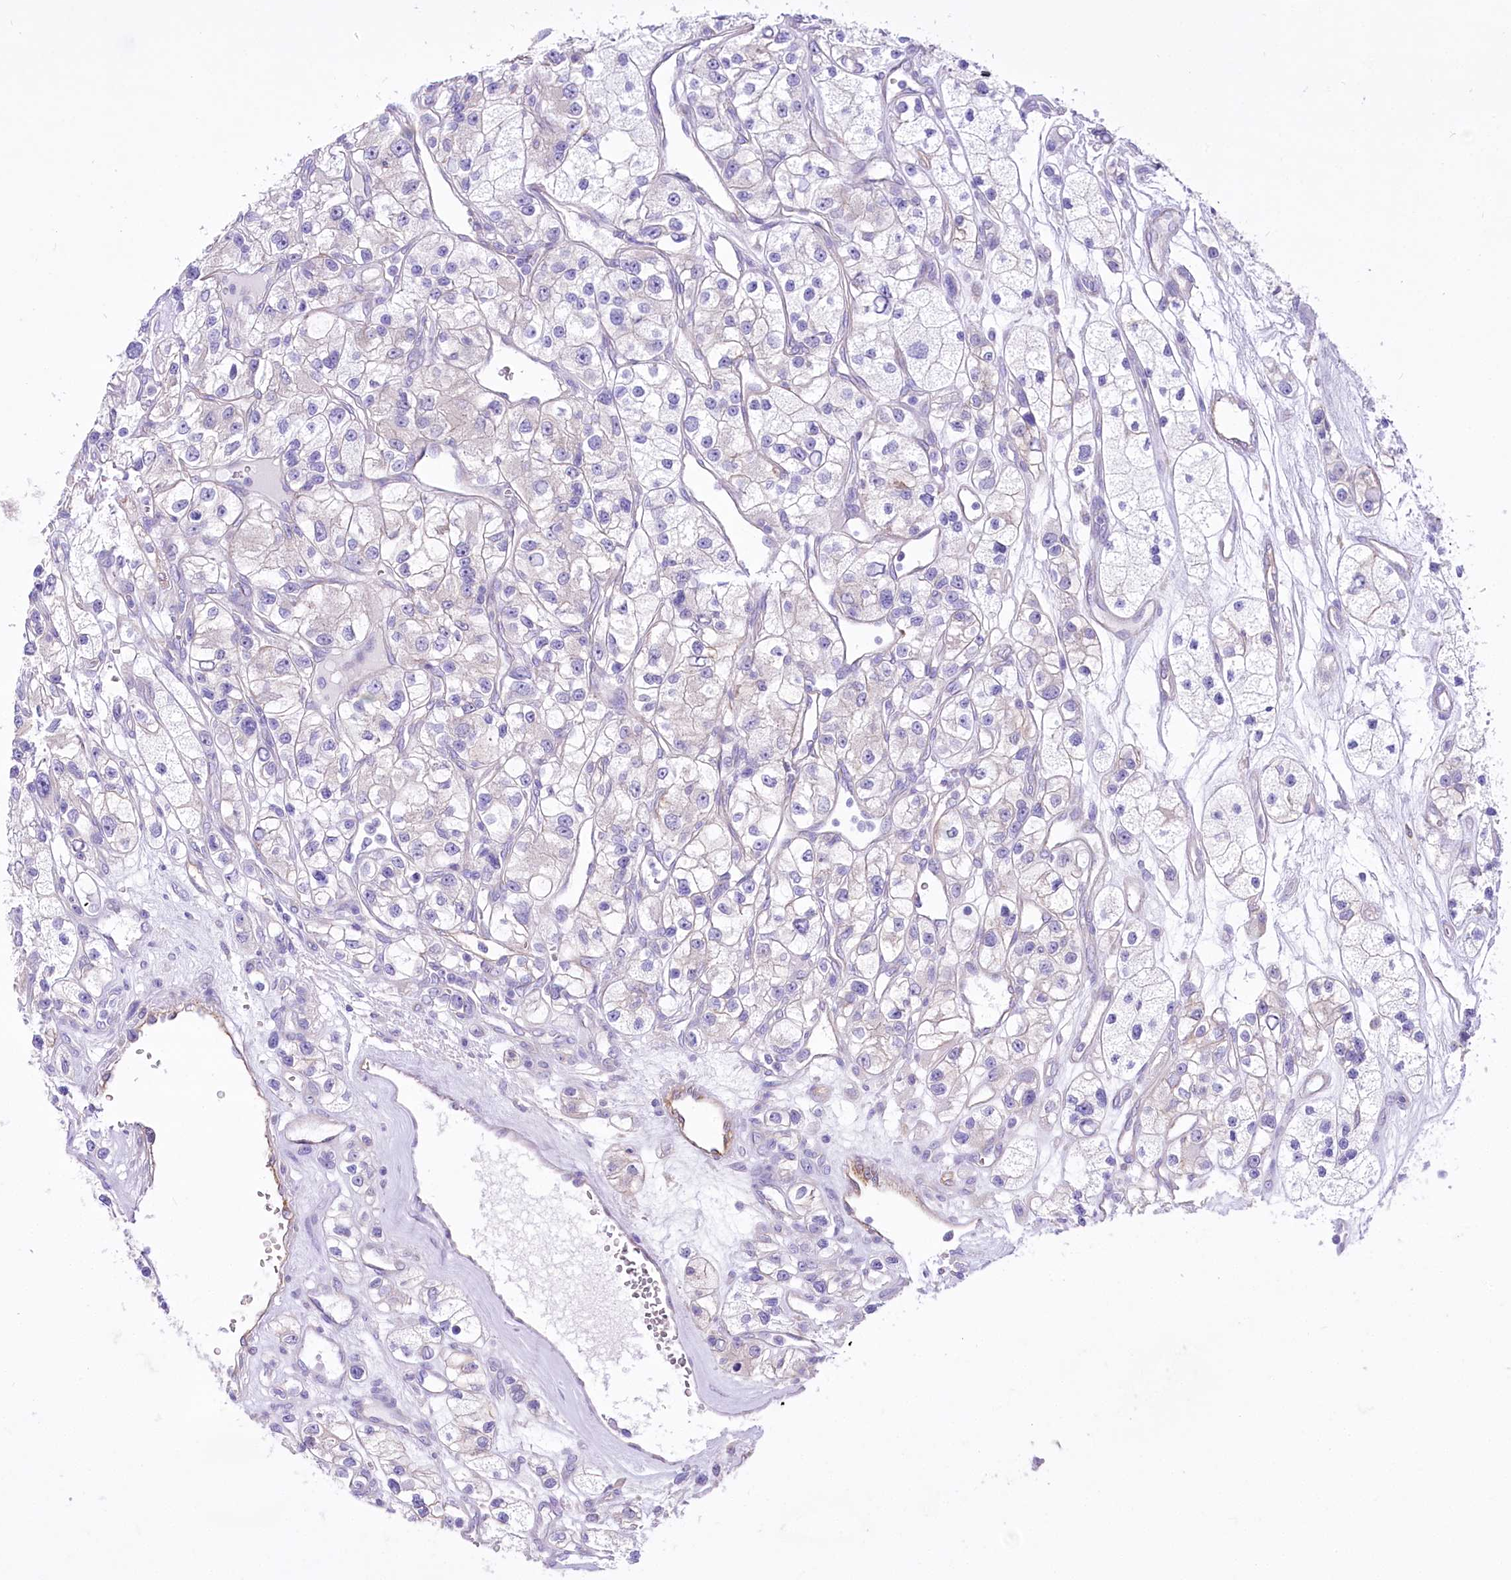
{"staining": {"intensity": "negative", "quantity": "none", "location": "none"}, "tissue": "renal cancer", "cell_type": "Tumor cells", "image_type": "cancer", "snomed": [{"axis": "morphology", "description": "Adenocarcinoma, NOS"}, {"axis": "topography", "description": "Kidney"}], "caption": "Human renal cancer (adenocarcinoma) stained for a protein using immunohistochemistry (IHC) reveals no positivity in tumor cells.", "gene": "LRRC34", "patient": {"sex": "female", "age": 57}}